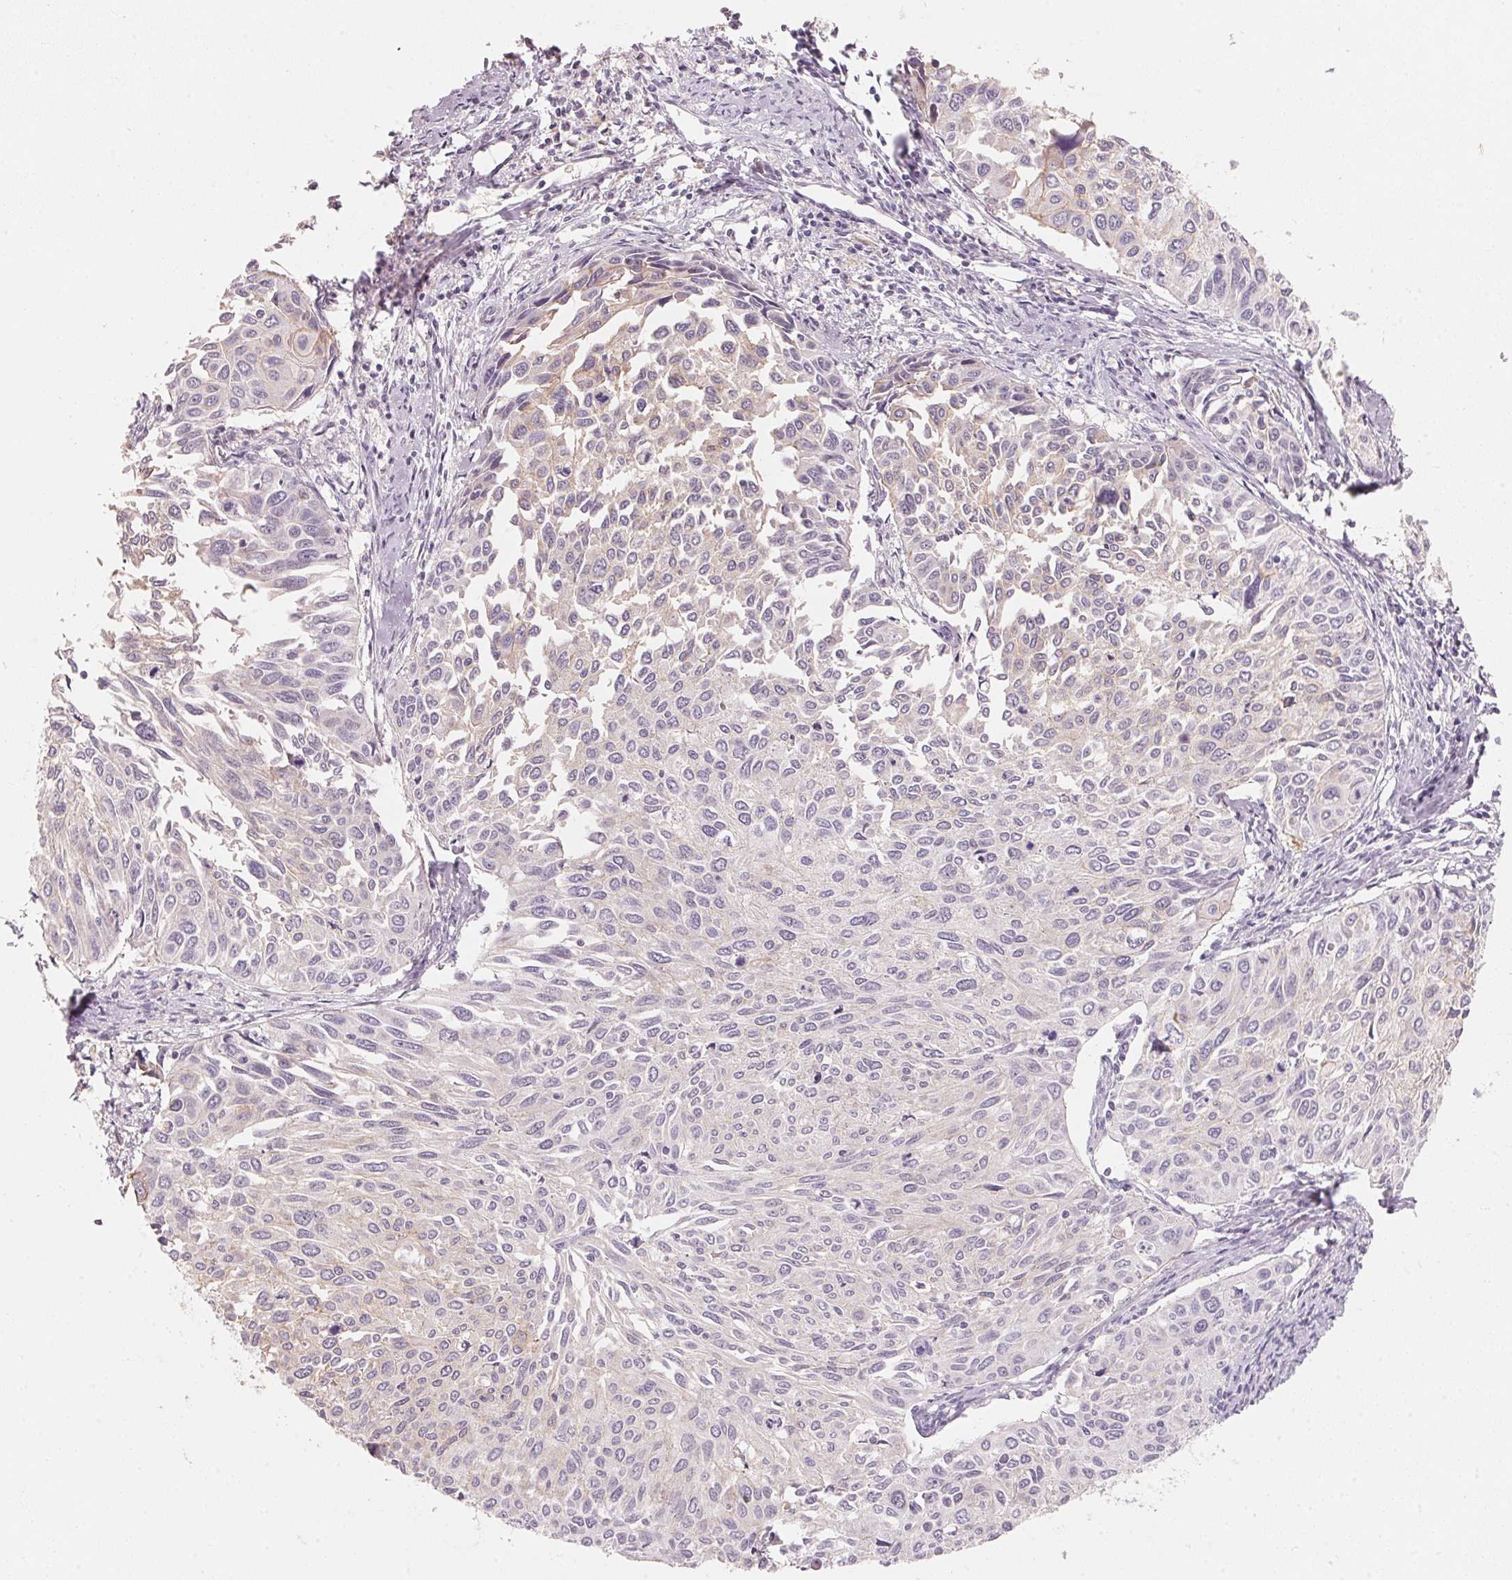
{"staining": {"intensity": "negative", "quantity": "none", "location": "none"}, "tissue": "cervical cancer", "cell_type": "Tumor cells", "image_type": "cancer", "snomed": [{"axis": "morphology", "description": "Squamous cell carcinoma, NOS"}, {"axis": "topography", "description": "Cervix"}], "caption": "Immunohistochemistry photomicrograph of neoplastic tissue: human cervical cancer (squamous cell carcinoma) stained with DAB reveals no significant protein positivity in tumor cells.", "gene": "TP53AIP1", "patient": {"sex": "female", "age": 50}}